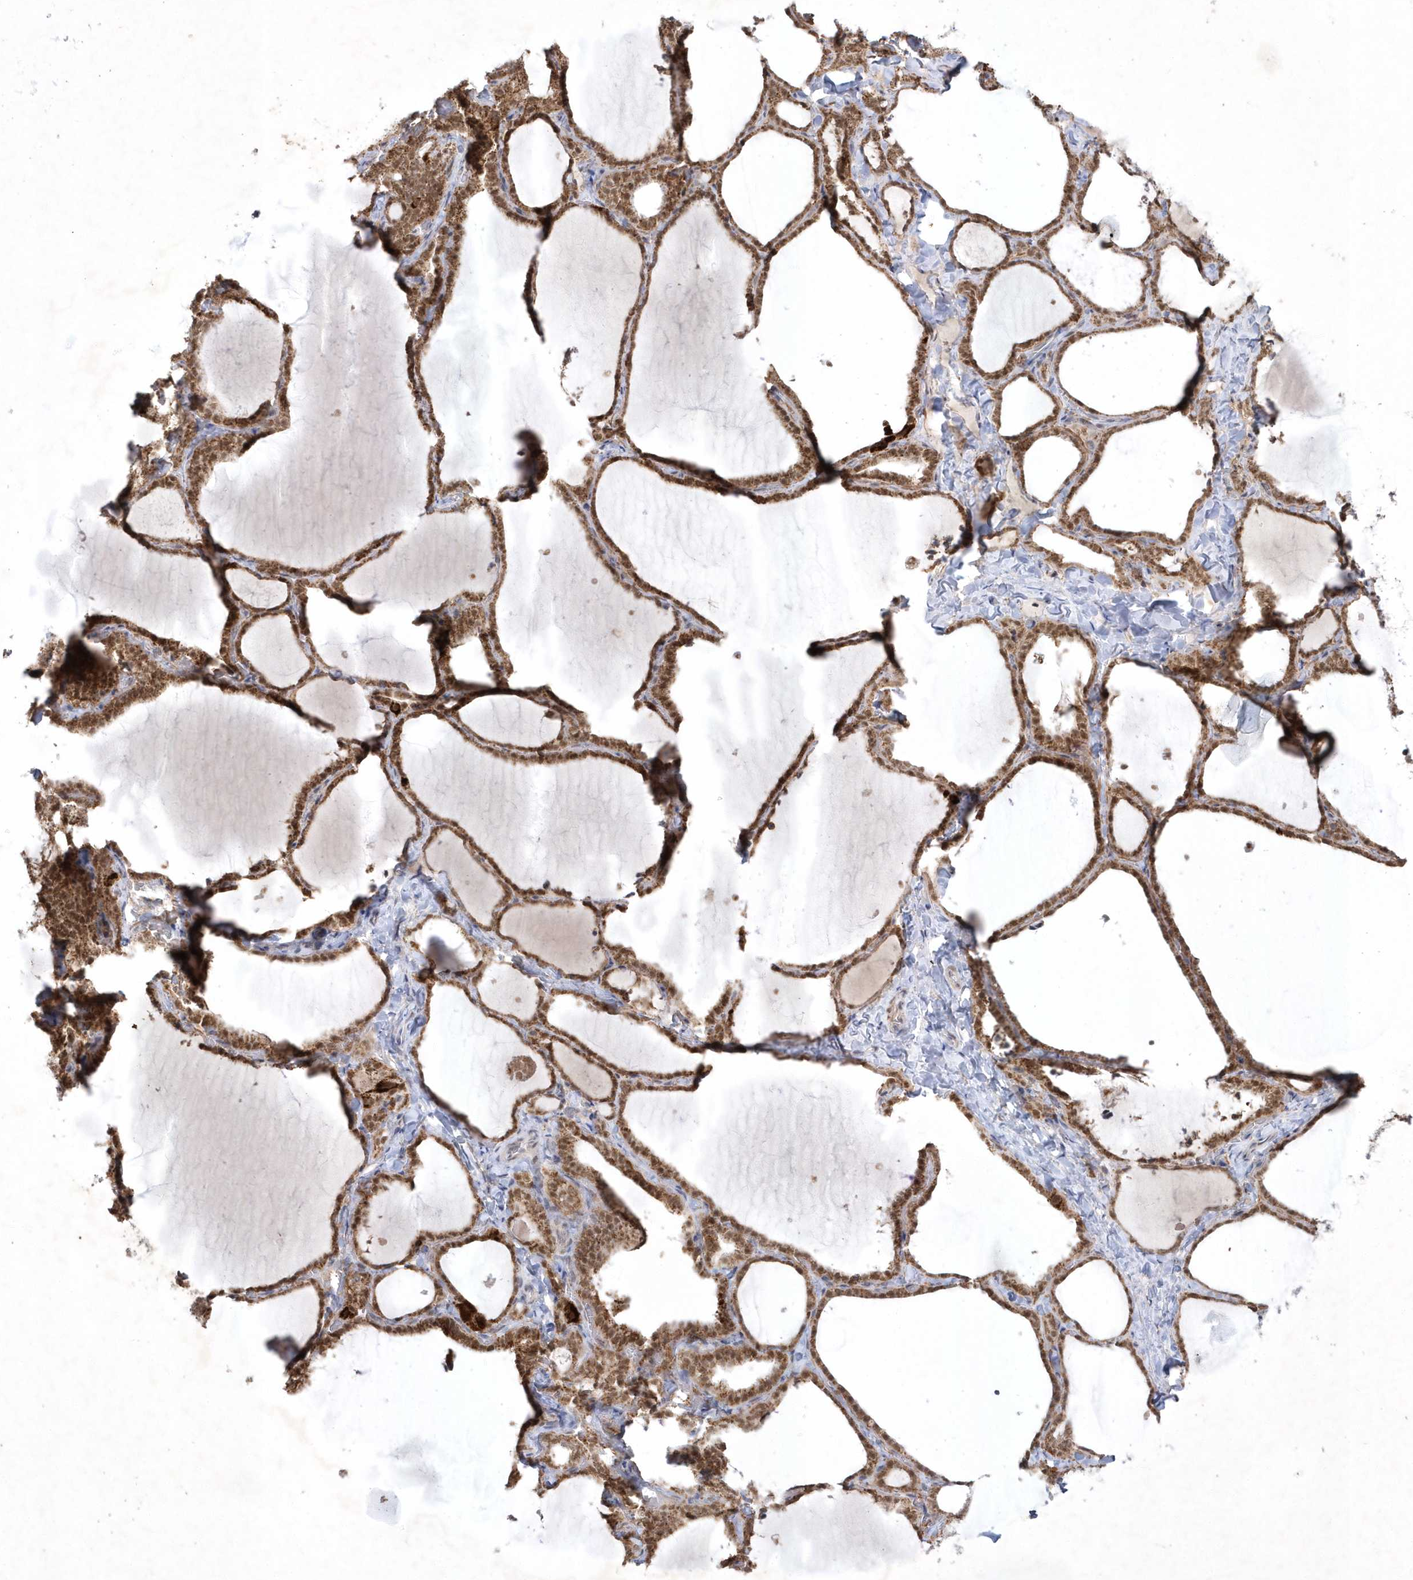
{"staining": {"intensity": "moderate", "quantity": ">75%", "location": "cytoplasmic/membranous,nuclear"}, "tissue": "thyroid gland", "cell_type": "Glandular cells", "image_type": "normal", "snomed": [{"axis": "morphology", "description": "Normal tissue, NOS"}, {"axis": "topography", "description": "Thyroid gland"}], "caption": "Thyroid gland stained with DAB (3,3'-diaminobenzidine) immunohistochemistry exhibits medium levels of moderate cytoplasmic/membranous,nuclear staining in approximately >75% of glandular cells. (brown staining indicates protein expression, while blue staining denotes nuclei).", "gene": "CPSF3", "patient": {"sex": "female", "age": 22}}